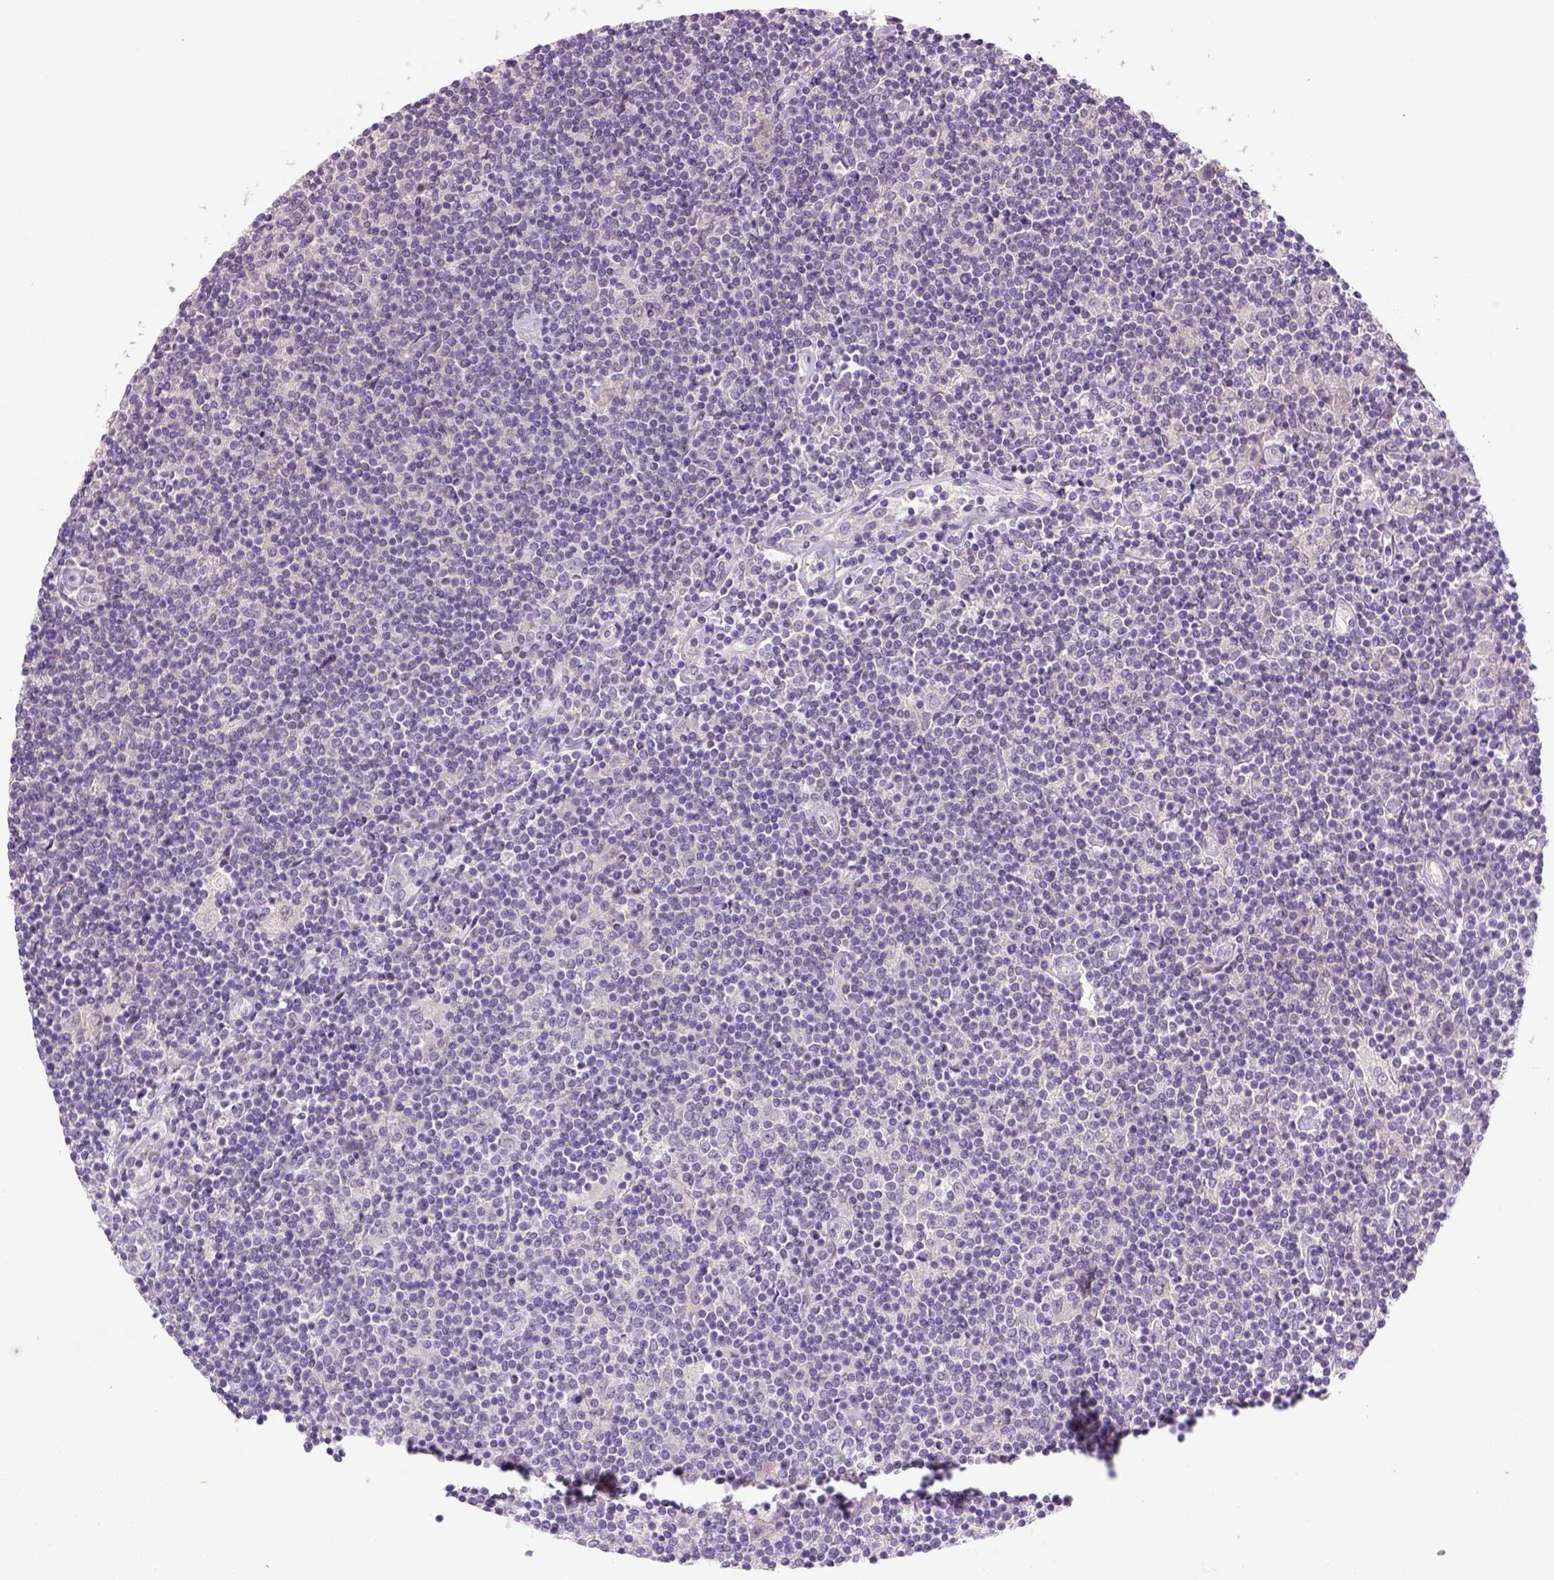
{"staining": {"intensity": "negative", "quantity": "none", "location": "none"}, "tissue": "lymphoma", "cell_type": "Tumor cells", "image_type": "cancer", "snomed": [{"axis": "morphology", "description": "Hodgkin's disease, NOS"}, {"axis": "topography", "description": "Lymph node"}], "caption": "This is an immunohistochemistry photomicrograph of human Hodgkin's disease. There is no expression in tumor cells.", "gene": "NLGN2", "patient": {"sex": "male", "age": 40}}